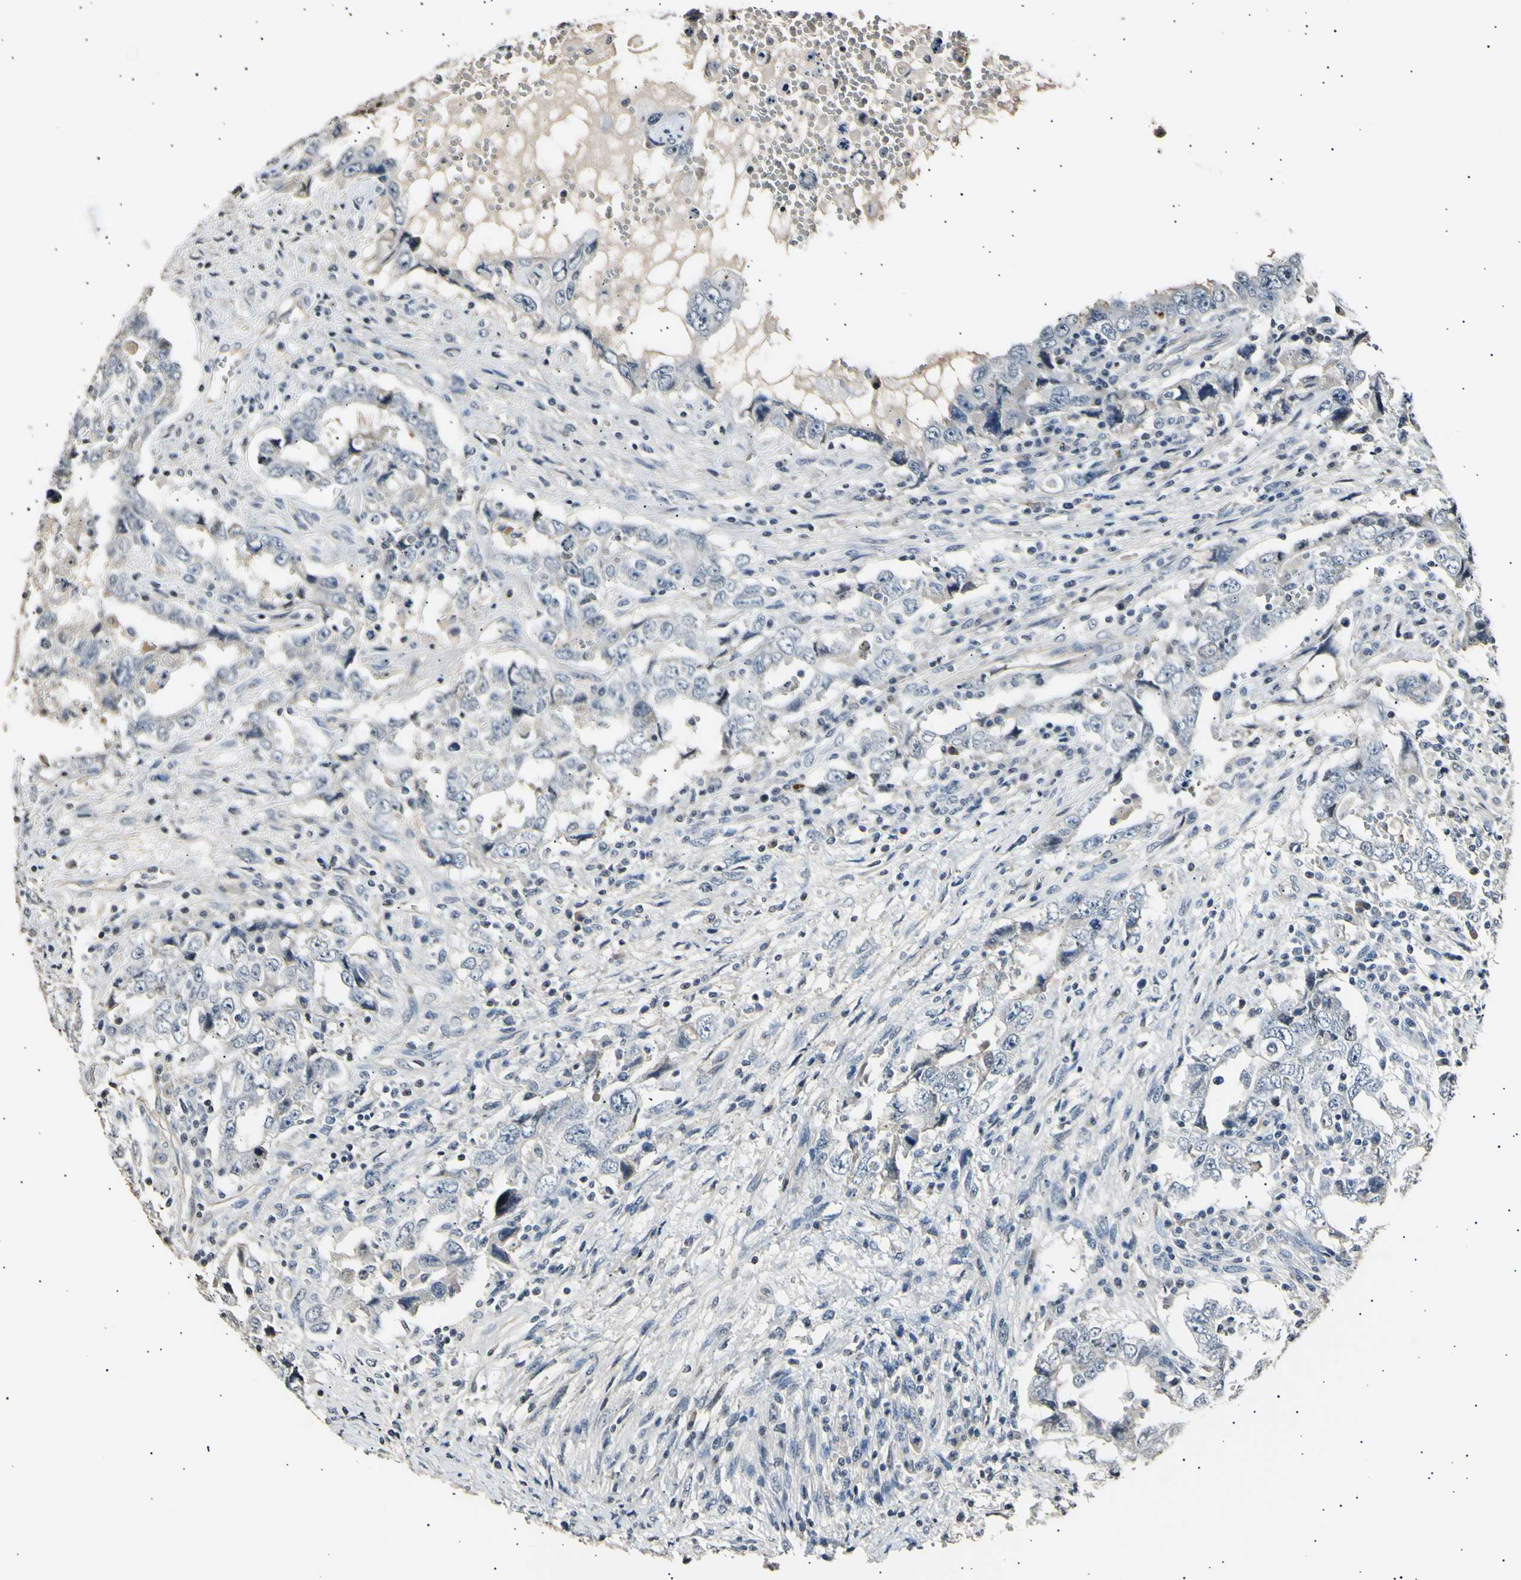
{"staining": {"intensity": "negative", "quantity": "none", "location": "none"}, "tissue": "testis cancer", "cell_type": "Tumor cells", "image_type": "cancer", "snomed": [{"axis": "morphology", "description": "Carcinoma, Embryonal, NOS"}, {"axis": "topography", "description": "Testis"}], "caption": "A photomicrograph of embryonal carcinoma (testis) stained for a protein demonstrates no brown staining in tumor cells. (DAB IHC with hematoxylin counter stain).", "gene": "AK1", "patient": {"sex": "male", "age": 26}}